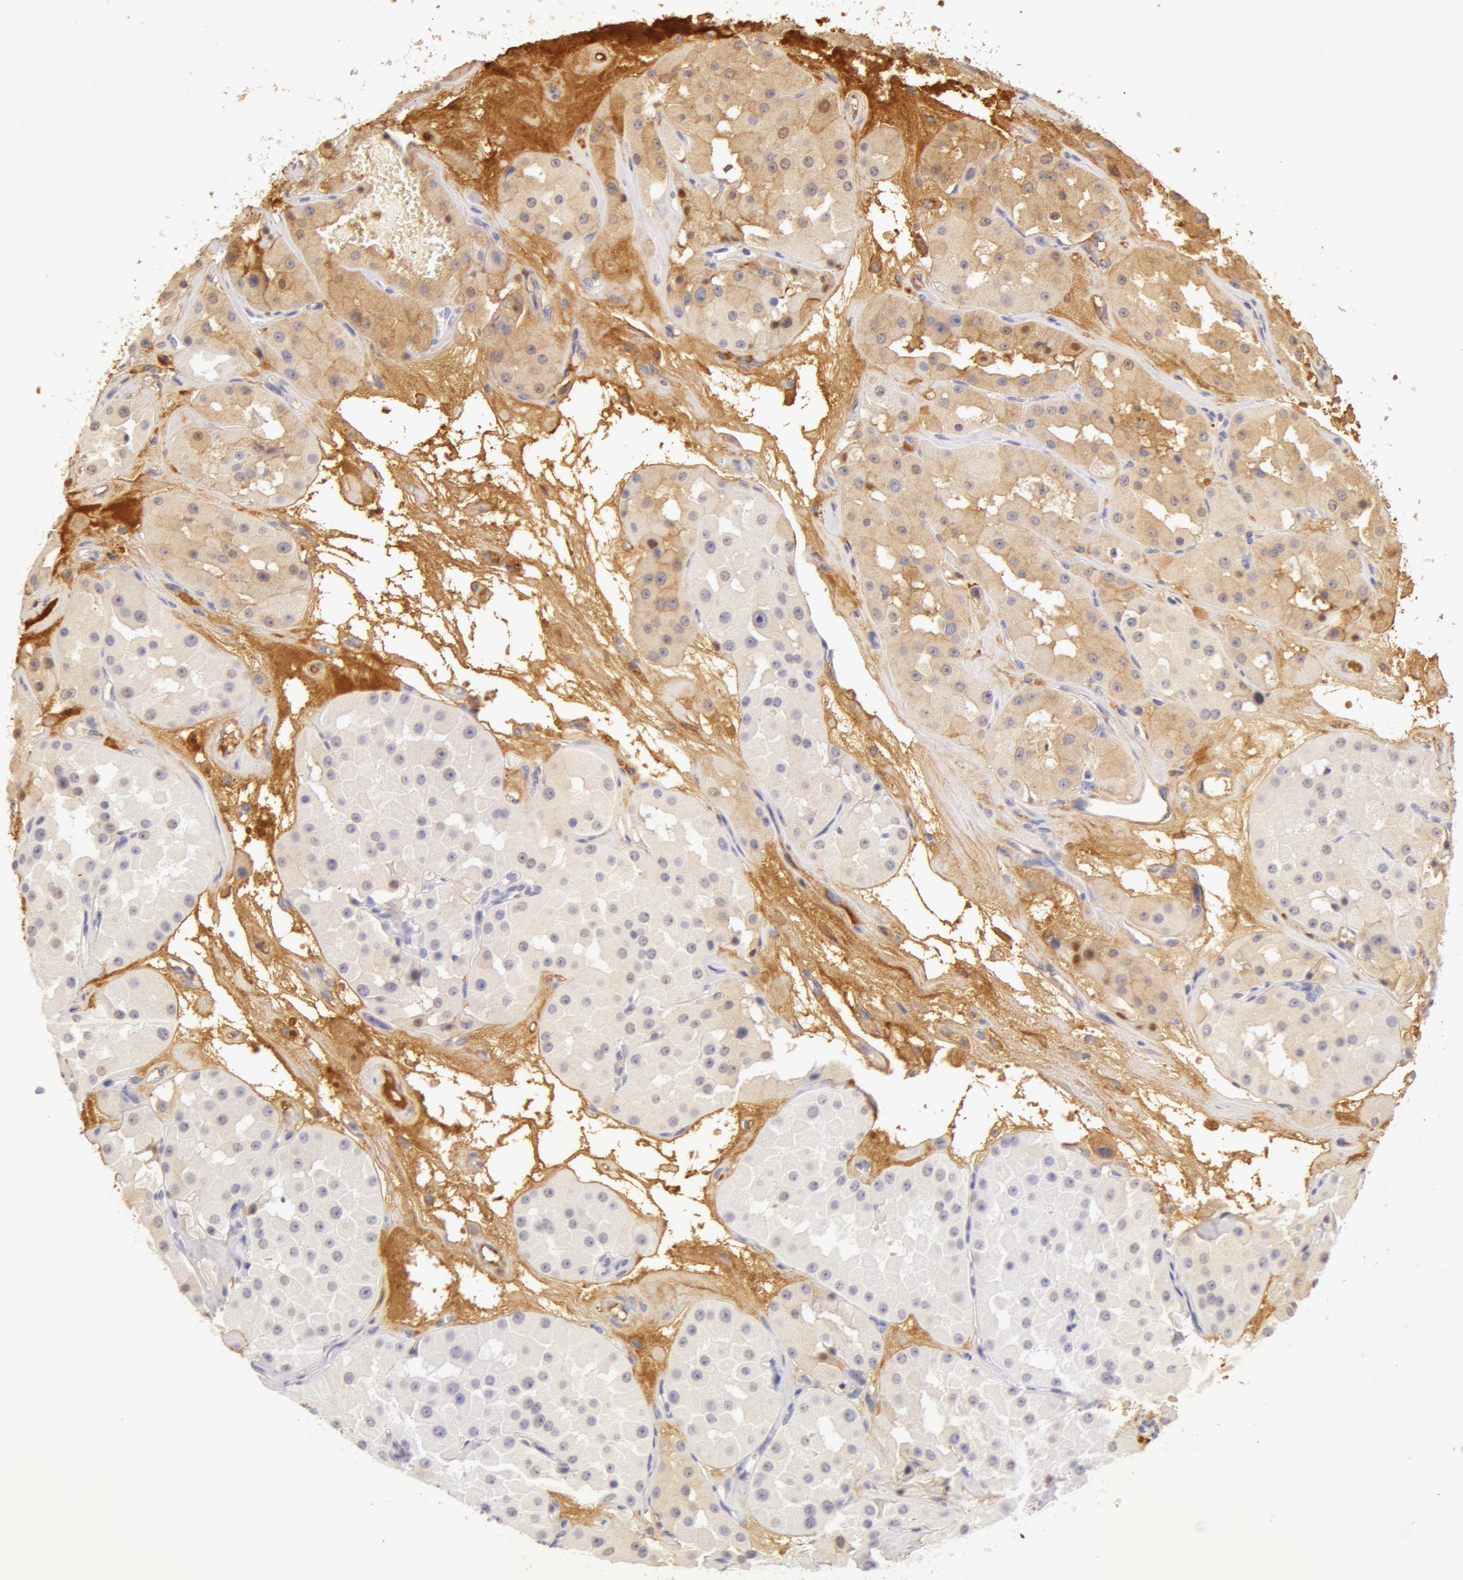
{"staining": {"intensity": "weak", "quantity": "<25%", "location": "cytoplasmic/membranous"}, "tissue": "renal cancer", "cell_type": "Tumor cells", "image_type": "cancer", "snomed": [{"axis": "morphology", "description": "Adenocarcinoma, uncertain malignant potential"}, {"axis": "topography", "description": "Kidney"}], "caption": "Tumor cells are negative for brown protein staining in renal adenocarcinoma,  uncertain malignant potential.", "gene": "AHSG", "patient": {"sex": "male", "age": 63}}